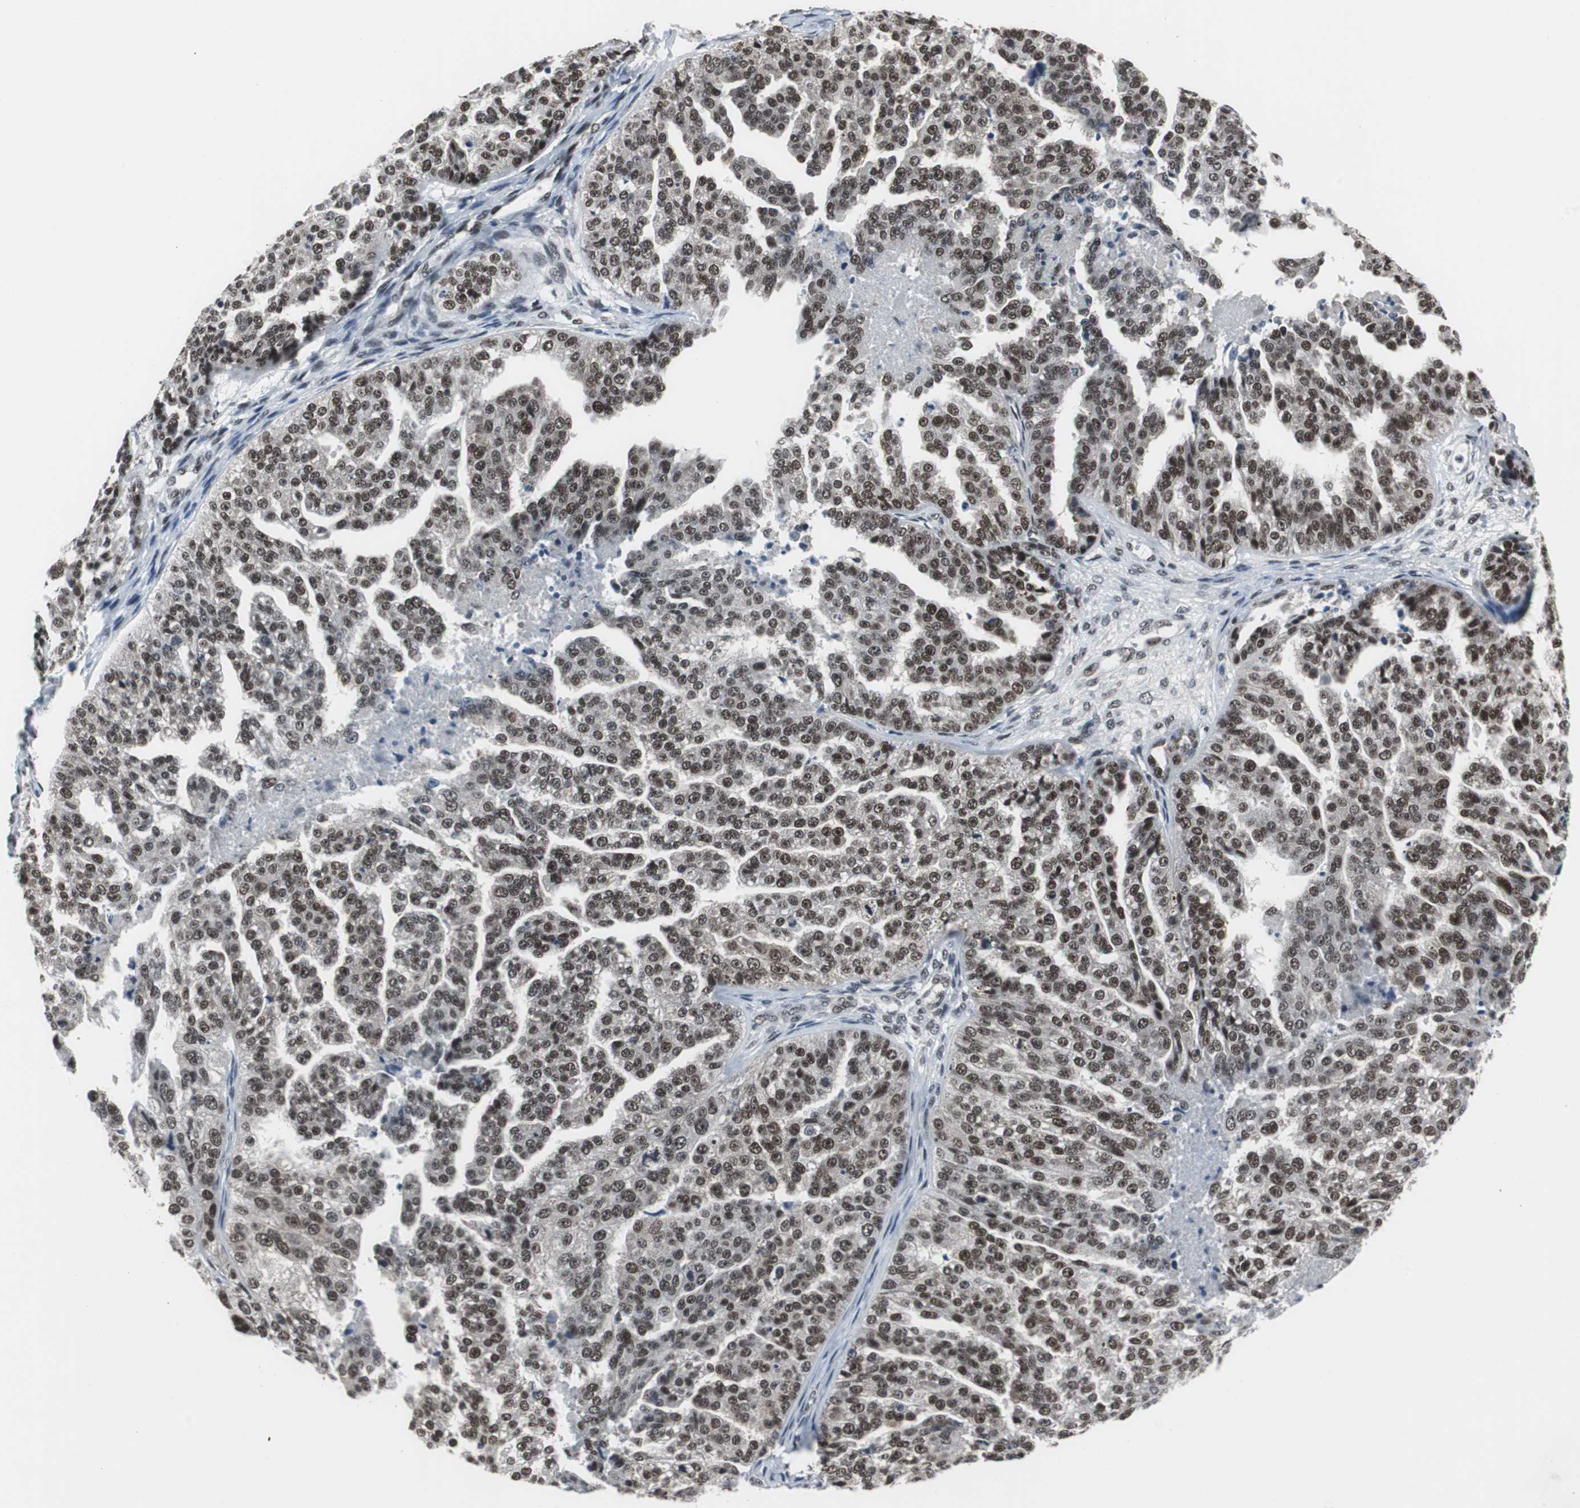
{"staining": {"intensity": "moderate", "quantity": ">75%", "location": "nuclear"}, "tissue": "ovarian cancer", "cell_type": "Tumor cells", "image_type": "cancer", "snomed": [{"axis": "morphology", "description": "Cystadenocarcinoma, serous, NOS"}, {"axis": "topography", "description": "Ovary"}], "caption": "High-magnification brightfield microscopy of serous cystadenocarcinoma (ovarian) stained with DAB (3,3'-diaminobenzidine) (brown) and counterstained with hematoxylin (blue). tumor cells exhibit moderate nuclear expression is seen in approximately>75% of cells.", "gene": "RAD9A", "patient": {"sex": "female", "age": 58}}